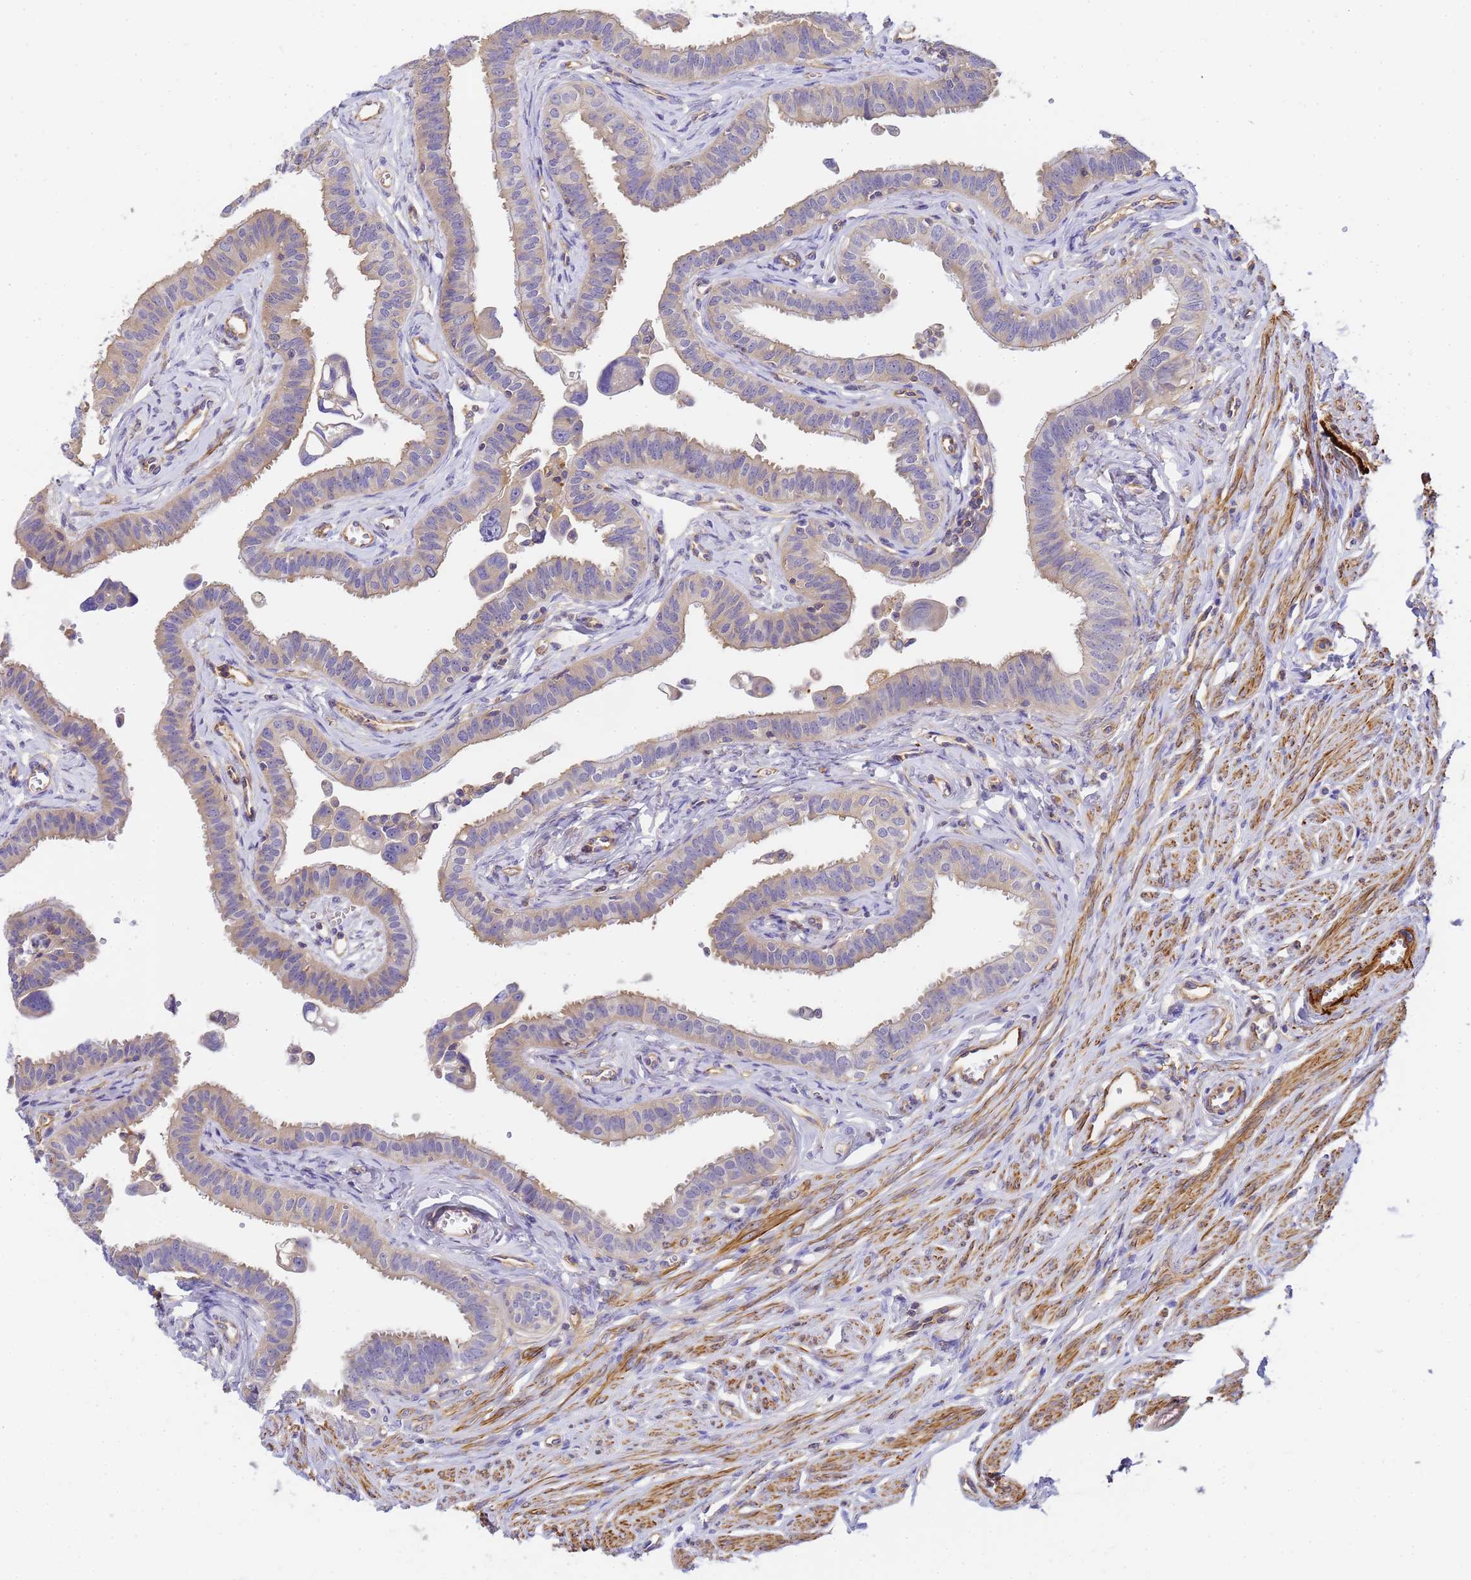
{"staining": {"intensity": "weak", "quantity": "<25%", "location": "cytoplasmic/membranous"}, "tissue": "fallopian tube", "cell_type": "Glandular cells", "image_type": "normal", "snomed": [{"axis": "morphology", "description": "Normal tissue, NOS"}, {"axis": "morphology", "description": "Carcinoma, NOS"}, {"axis": "topography", "description": "Fallopian tube"}, {"axis": "topography", "description": "Ovary"}], "caption": "DAB (3,3'-diaminobenzidine) immunohistochemical staining of benign human fallopian tube shows no significant expression in glandular cells.", "gene": "MYL10", "patient": {"sex": "female", "age": 59}}